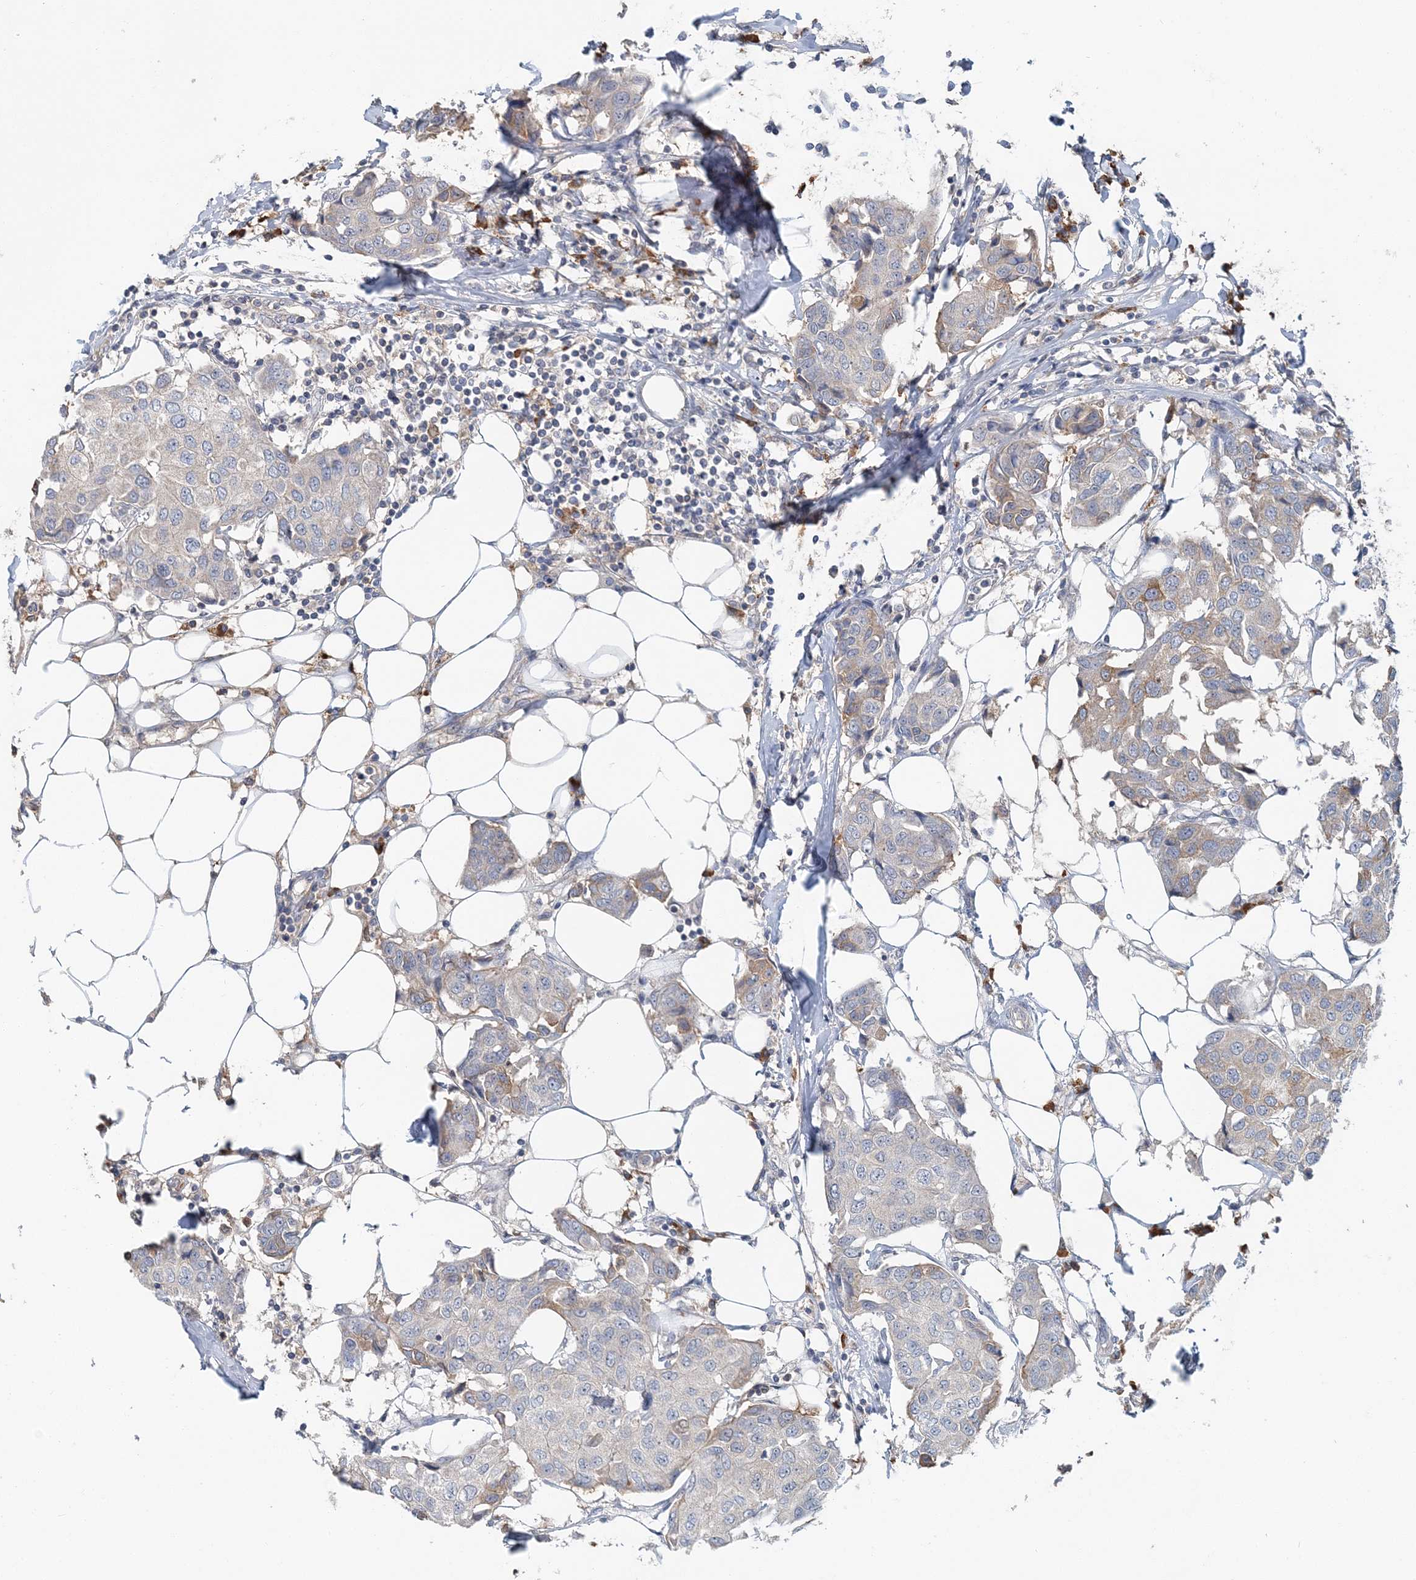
{"staining": {"intensity": "negative", "quantity": "none", "location": "none"}, "tissue": "breast cancer", "cell_type": "Tumor cells", "image_type": "cancer", "snomed": [{"axis": "morphology", "description": "Duct carcinoma"}, {"axis": "topography", "description": "Breast"}], "caption": "This is an IHC image of breast cancer (infiltrating ductal carcinoma). There is no expression in tumor cells.", "gene": "RNF25", "patient": {"sex": "female", "age": 80}}